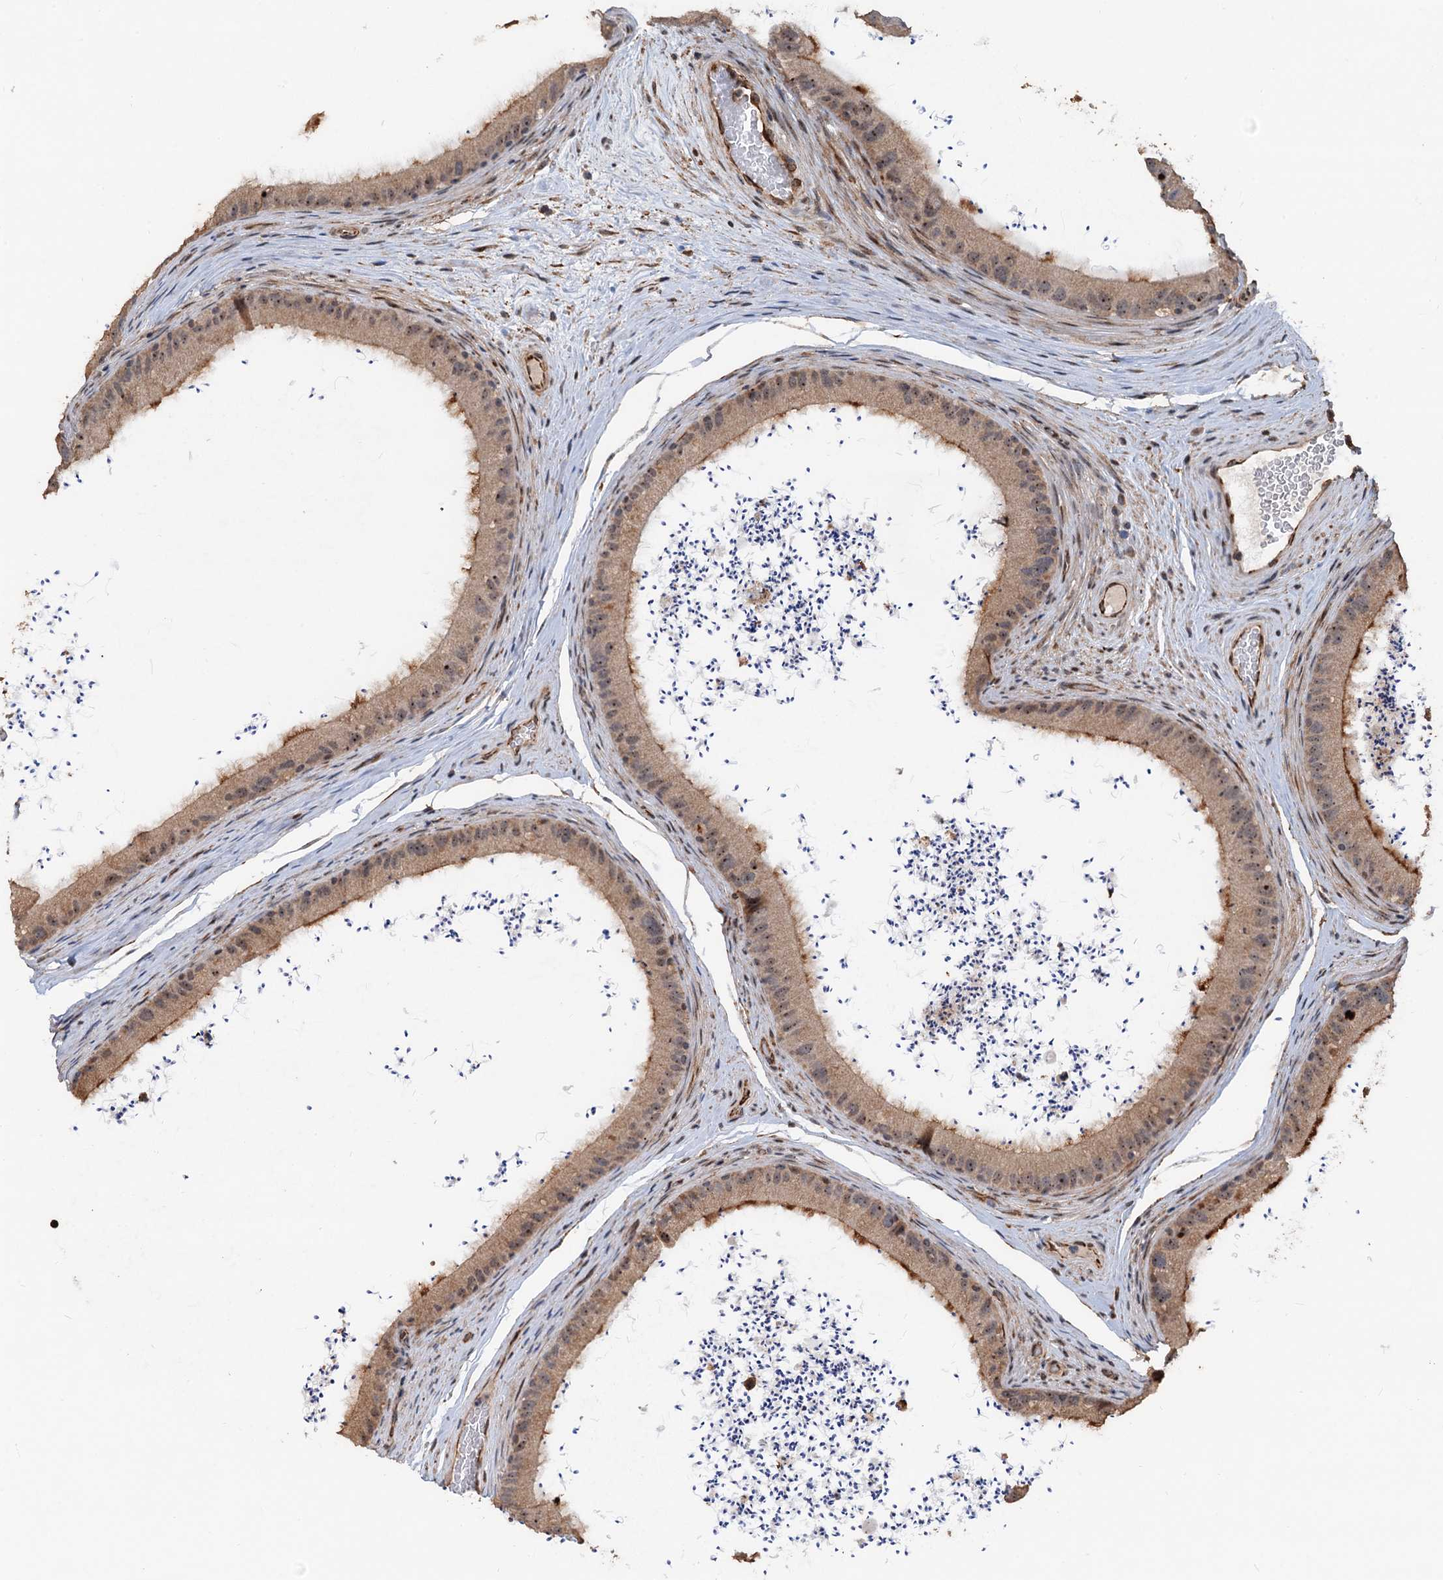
{"staining": {"intensity": "weak", "quantity": "25%-75%", "location": "cytoplasmic/membranous,nuclear"}, "tissue": "epididymis", "cell_type": "Glandular cells", "image_type": "normal", "snomed": [{"axis": "morphology", "description": "Normal tissue, NOS"}, {"axis": "topography", "description": "Epididymis, spermatic cord, NOS"}], "caption": "Immunohistochemical staining of unremarkable epididymis reveals weak cytoplasmic/membranous,nuclear protein positivity in about 25%-75% of glandular cells.", "gene": "TMA16", "patient": {"sex": "male", "age": 50}}